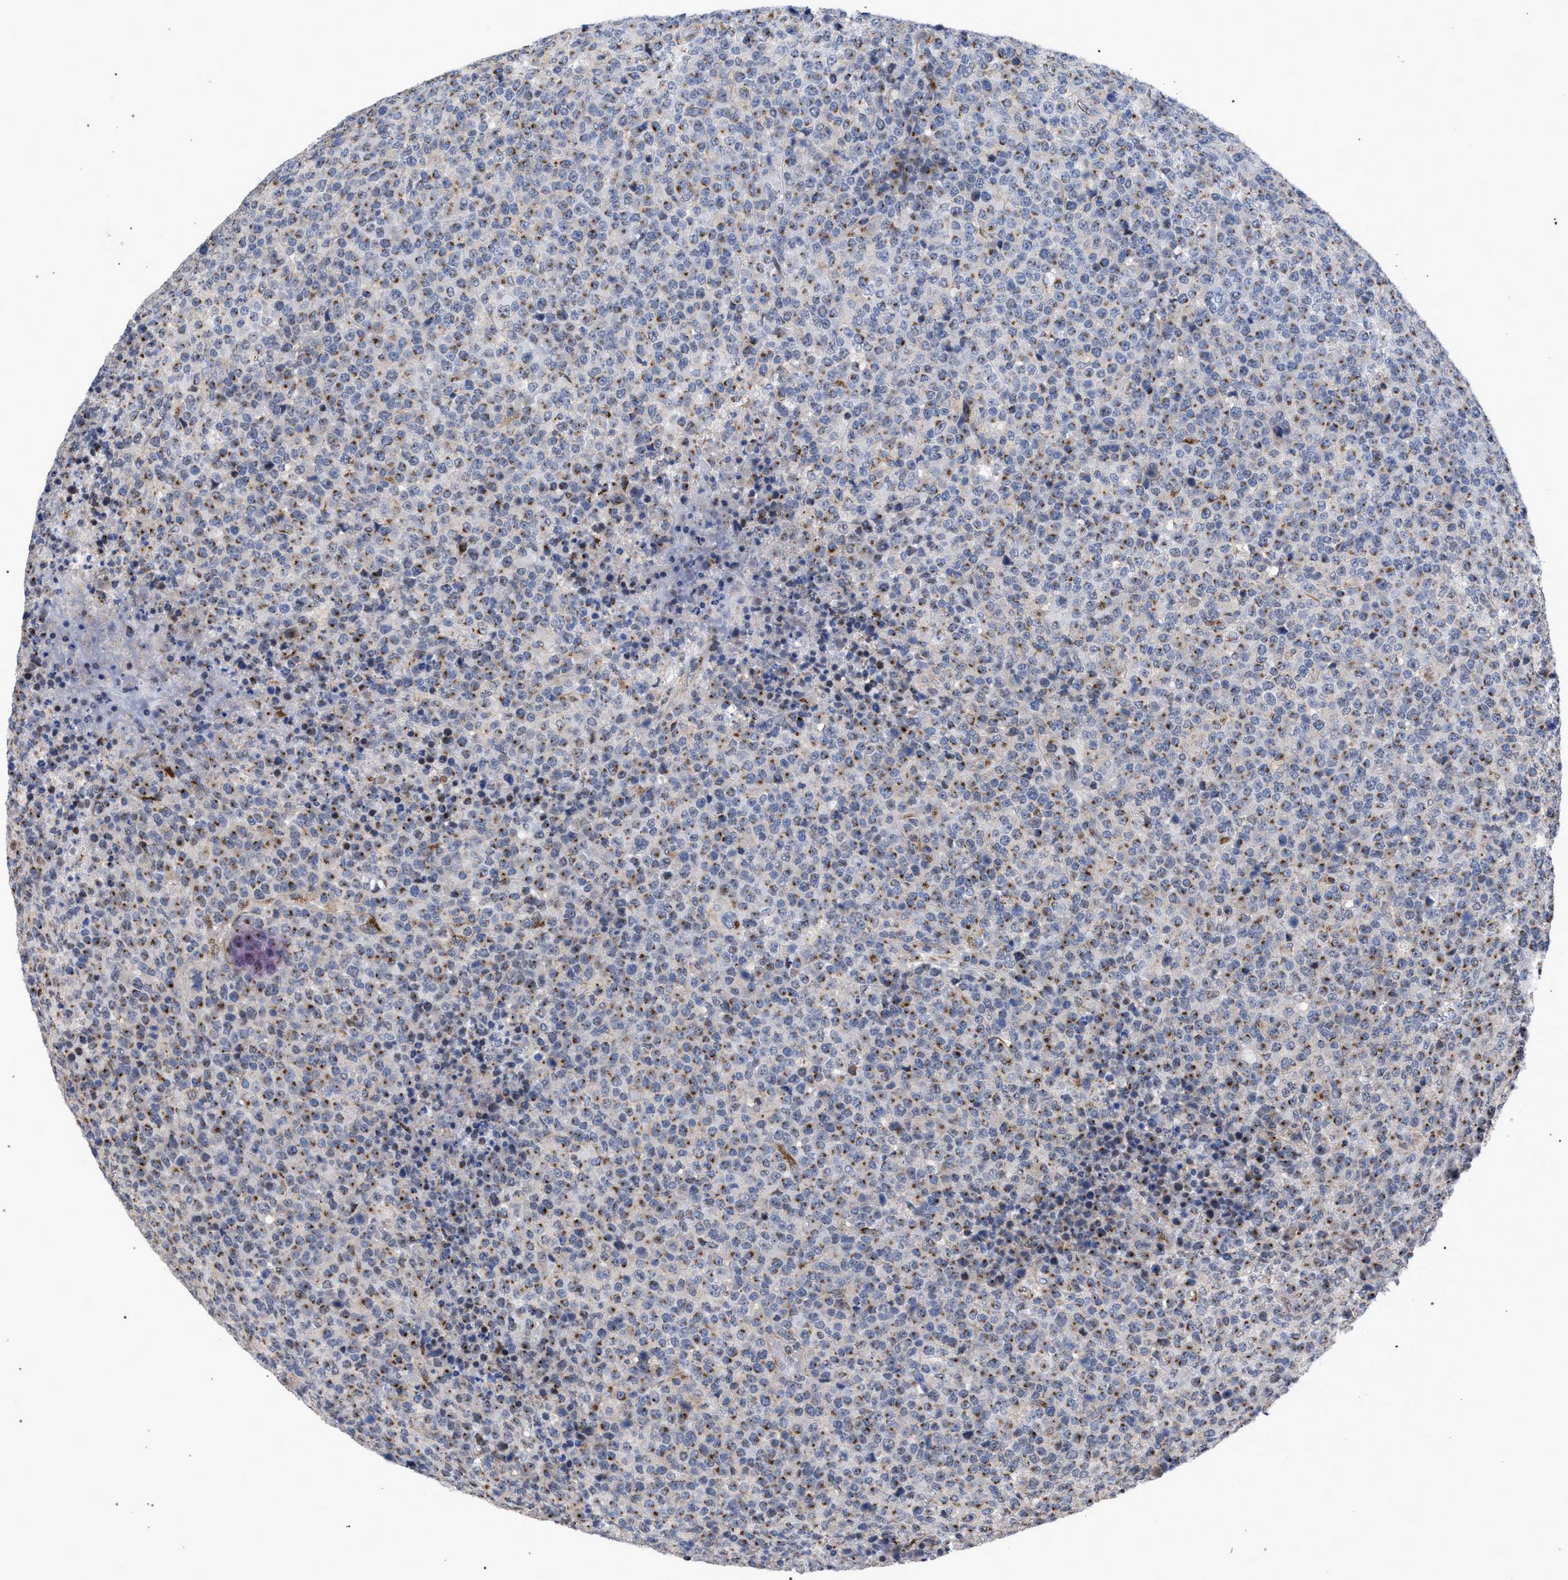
{"staining": {"intensity": "moderate", "quantity": ">75%", "location": "cytoplasmic/membranous"}, "tissue": "lymphoma", "cell_type": "Tumor cells", "image_type": "cancer", "snomed": [{"axis": "morphology", "description": "Malignant lymphoma, non-Hodgkin's type, High grade"}, {"axis": "topography", "description": "Lymph node"}], "caption": "The image shows a brown stain indicating the presence of a protein in the cytoplasmic/membranous of tumor cells in malignant lymphoma, non-Hodgkin's type (high-grade).", "gene": "GOLGA2", "patient": {"sex": "male", "age": 13}}